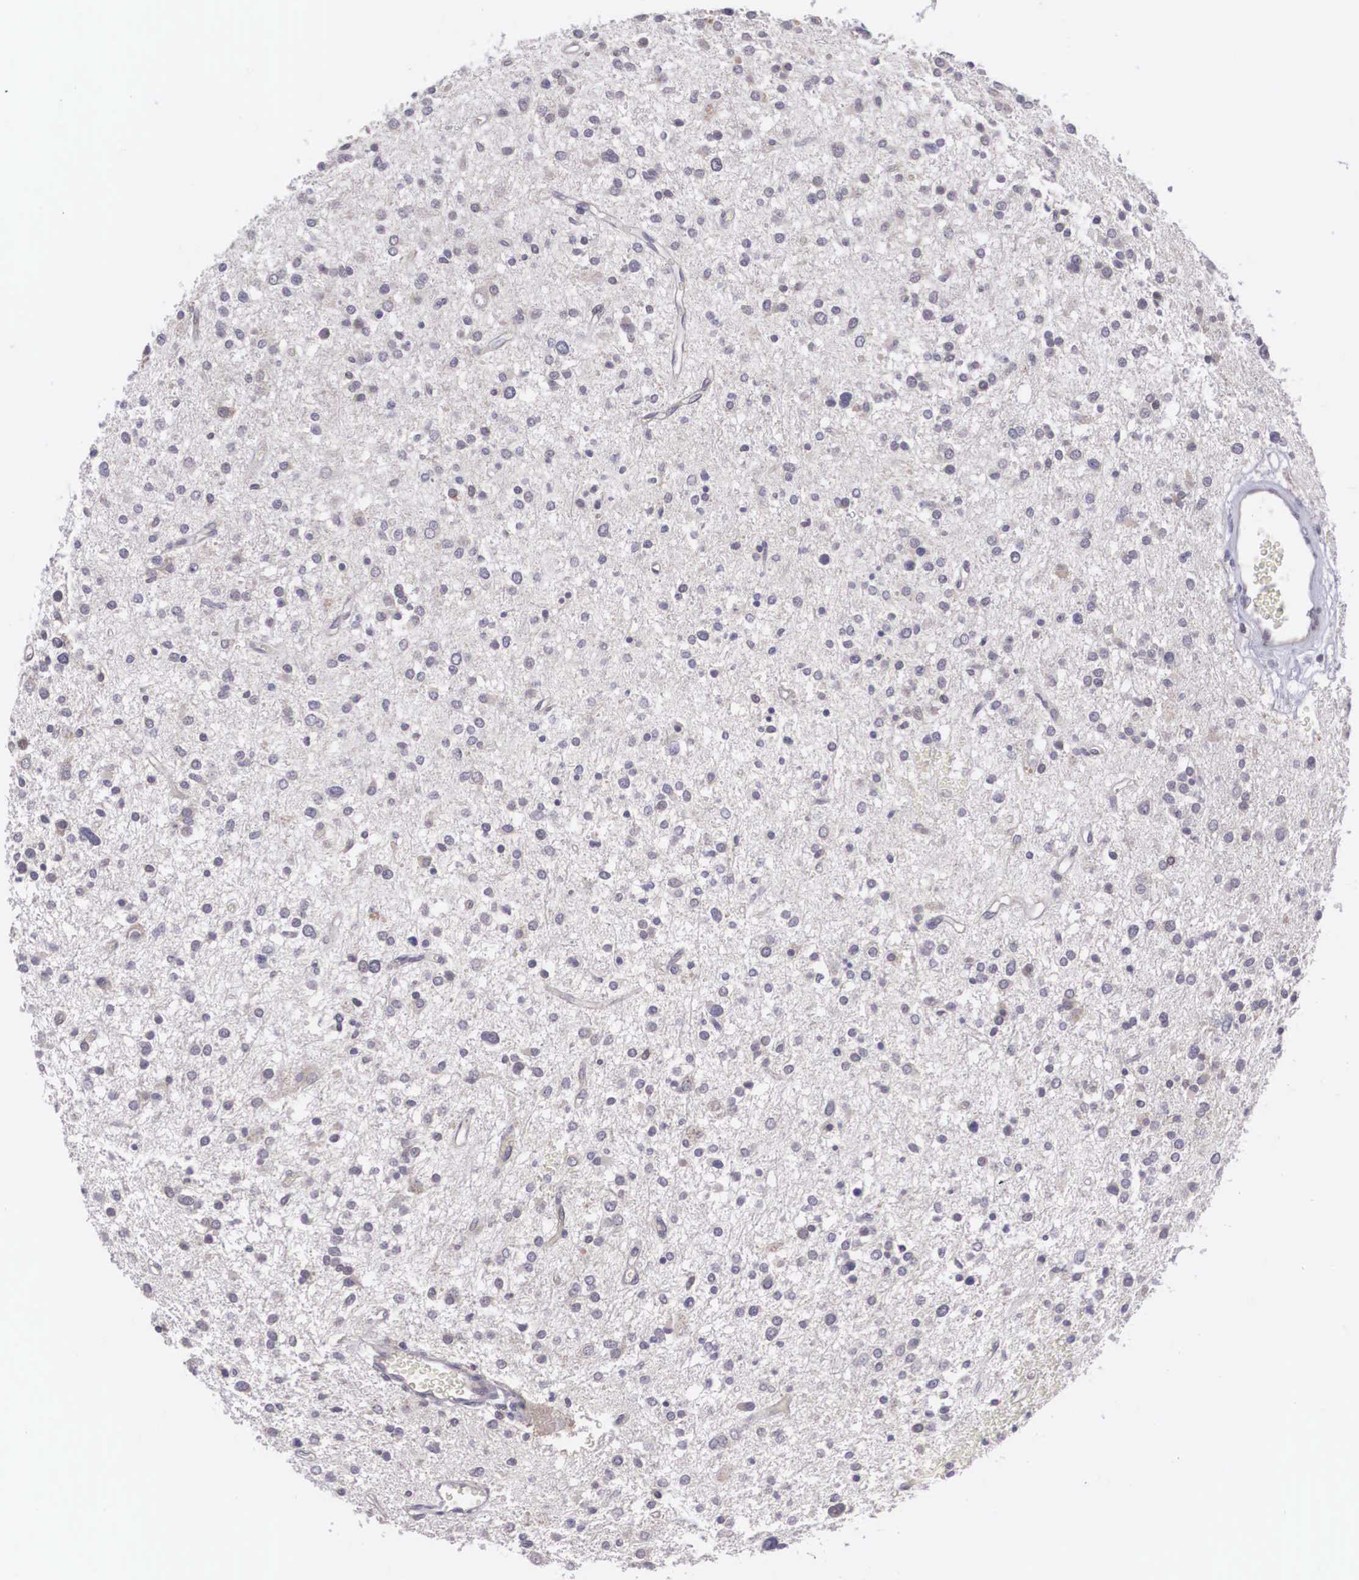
{"staining": {"intensity": "weak", "quantity": "25%-75%", "location": "nuclear"}, "tissue": "glioma", "cell_type": "Tumor cells", "image_type": "cancer", "snomed": [{"axis": "morphology", "description": "Glioma, malignant, Low grade"}, {"axis": "topography", "description": "Brain"}], "caption": "Malignant glioma (low-grade) stained with a brown dye demonstrates weak nuclear positive positivity in approximately 25%-75% of tumor cells.", "gene": "NINL", "patient": {"sex": "female", "age": 36}}